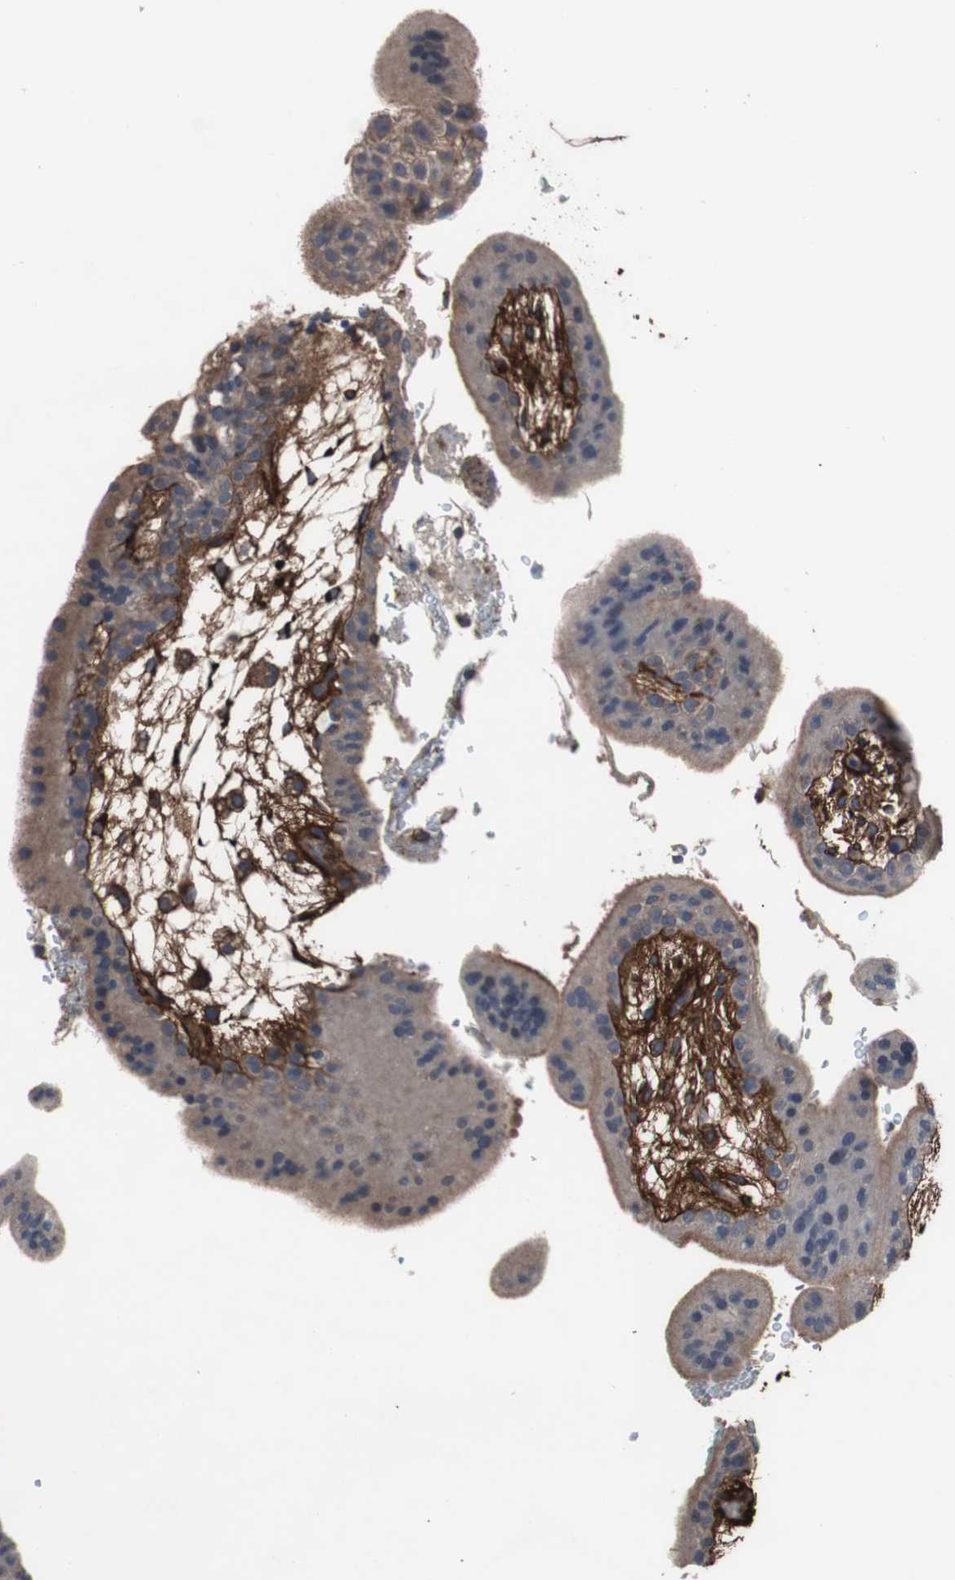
{"staining": {"intensity": "weak", "quantity": ">75%", "location": "cytoplasmic/membranous"}, "tissue": "placenta", "cell_type": "Decidual cells", "image_type": "normal", "snomed": [{"axis": "morphology", "description": "Normal tissue, NOS"}, {"axis": "topography", "description": "Placenta"}], "caption": "Immunohistochemical staining of benign human placenta reveals low levels of weak cytoplasmic/membranous positivity in approximately >75% of decidual cells. Ihc stains the protein of interest in brown and the nuclei are stained blue.", "gene": "COL6A2", "patient": {"sex": "female", "age": 35}}